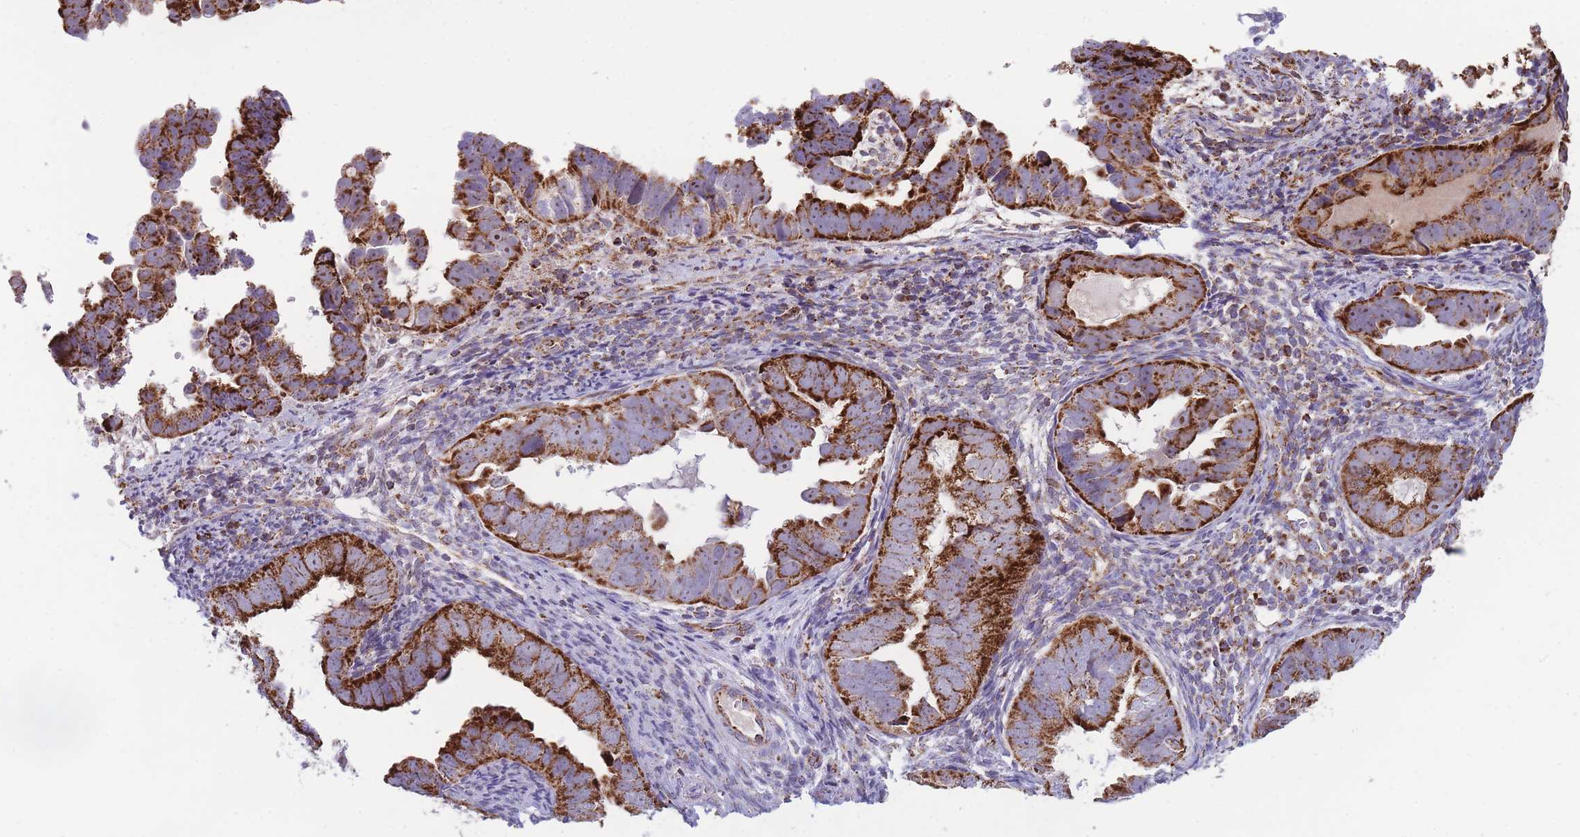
{"staining": {"intensity": "strong", "quantity": ">75%", "location": "cytoplasmic/membranous"}, "tissue": "endometrial cancer", "cell_type": "Tumor cells", "image_type": "cancer", "snomed": [{"axis": "morphology", "description": "Adenocarcinoma, NOS"}, {"axis": "topography", "description": "Endometrium"}], "caption": "A high-resolution photomicrograph shows IHC staining of endometrial cancer, which shows strong cytoplasmic/membranous positivity in approximately >75% of tumor cells. The staining was performed using DAB to visualize the protein expression in brown, while the nuclei were stained in blue with hematoxylin (Magnification: 20x).", "gene": "DDX49", "patient": {"sex": "female", "age": 75}}